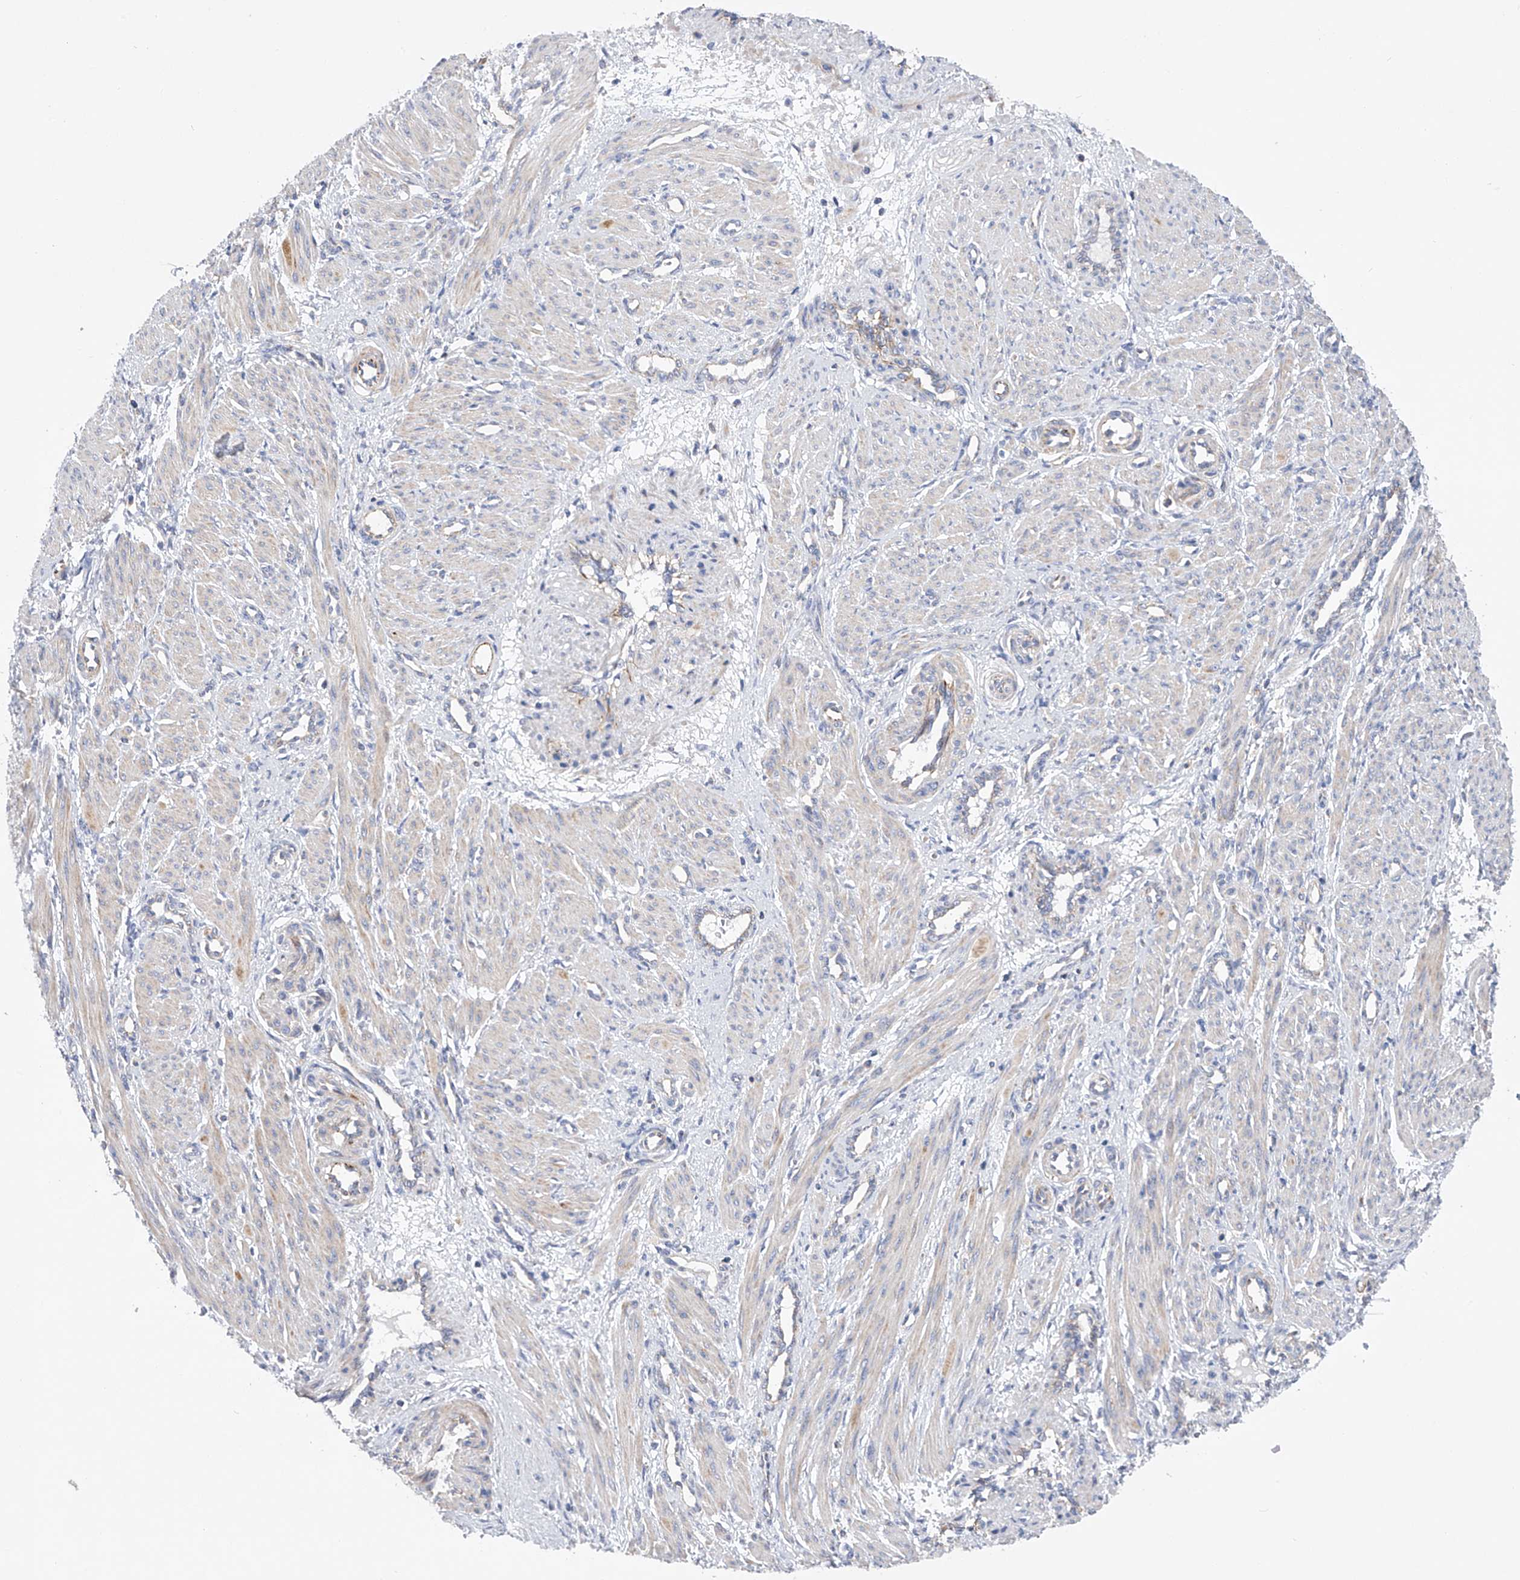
{"staining": {"intensity": "moderate", "quantity": "25%-75%", "location": "cytoplasmic/membranous"}, "tissue": "smooth muscle", "cell_type": "Smooth muscle cells", "image_type": "normal", "snomed": [{"axis": "morphology", "description": "Normal tissue, NOS"}, {"axis": "topography", "description": "Endometrium"}], "caption": "Protein staining of normal smooth muscle displays moderate cytoplasmic/membranous staining in approximately 25%-75% of smooth muscle cells.", "gene": "MLYCD", "patient": {"sex": "female", "age": 33}}